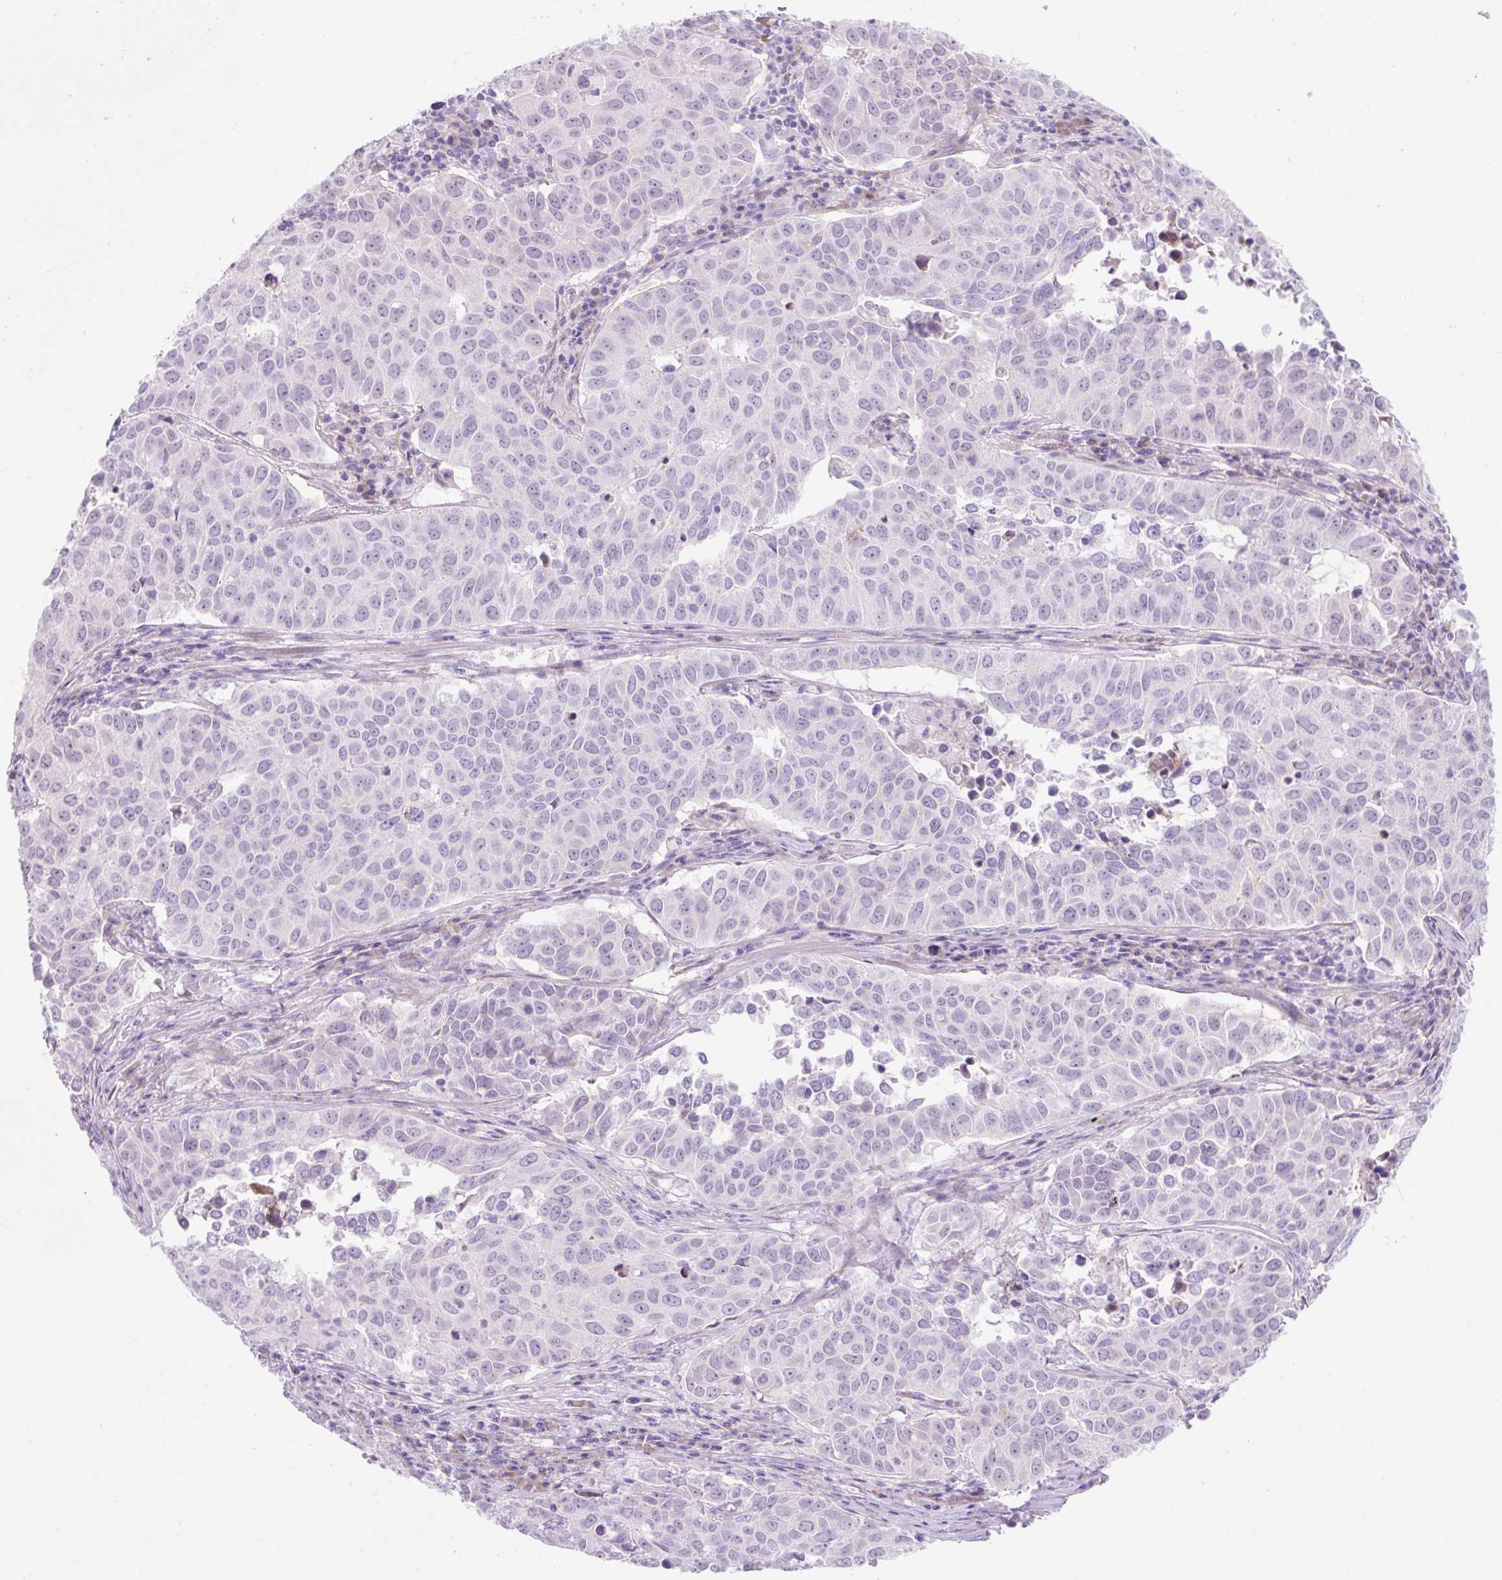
{"staining": {"intensity": "negative", "quantity": "none", "location": "none"}, "tissue": "lung cancer", "cell_type": "Tumor cells", "image_type": "cancer", "snomed": [{"axis": "morphology", "description": "Adenocarcinoma, NOS"}, {"axis": "topography", "description": "Lung"}], "caption": "An IHC histopathology image of adenocarcinoma (lung) is shown. There is no staining in tumor cells of adenocarcinoma (lung).", "gene": "ZNF121", "patient": {"sex": "female", "age": 50}}